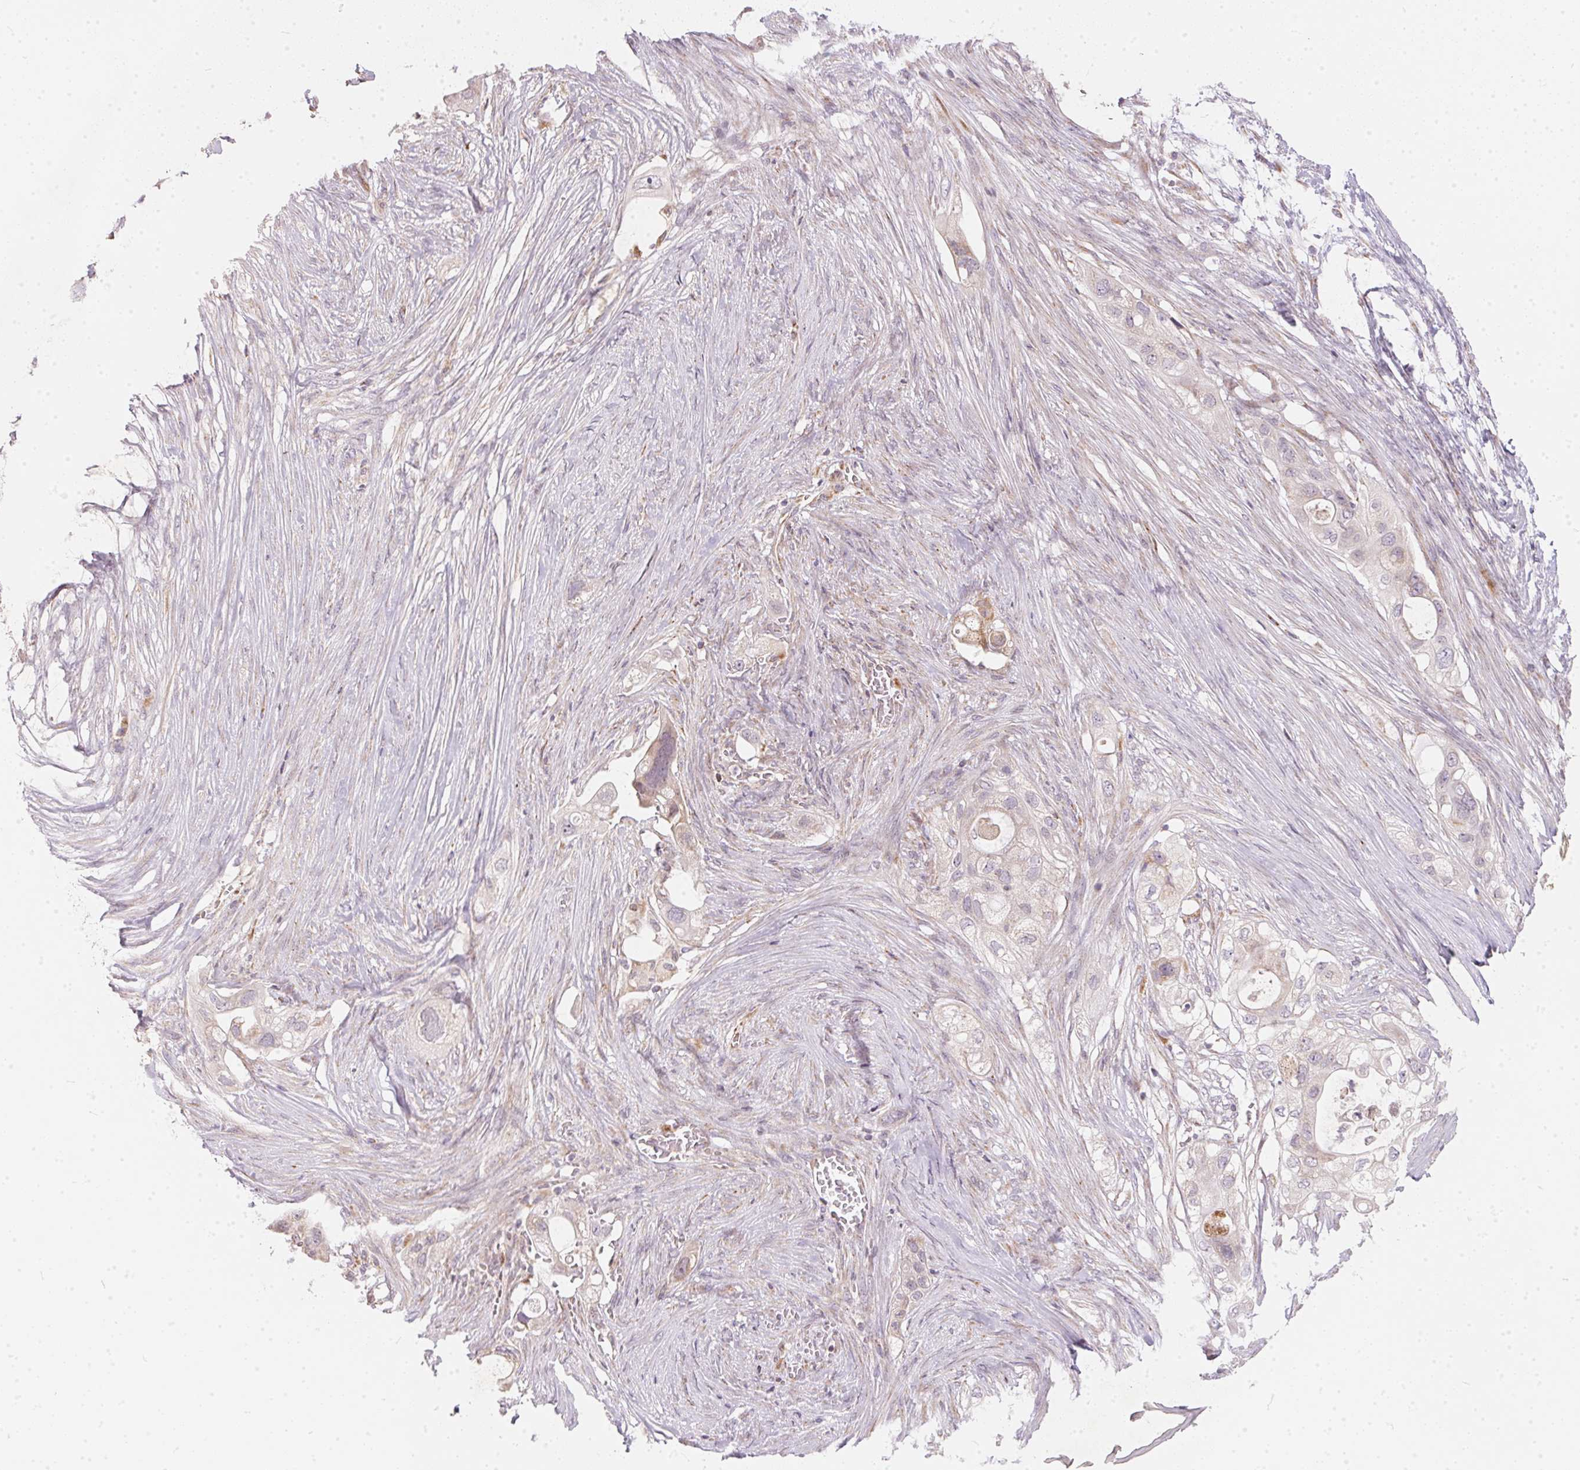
{"staining": {"intensity": "negative", "quantity": "none", "location": "none"}, "tissue": "pancreatic cancer", "cell_type": "Tumor cells", "image_type": "cancer", "snomed": [{"axis": "morphology", "description": "Adenocarcinoma, NOS"}, {"axis": "topography", "description": "Pancreas"}], "caption": "Immunohistochemistry photomicrograph of neoplastic tissue: human pancreatic adenocarcinoma stained with DAB (3,3'-diaminobenzidine) demonstrates no significant protein expression in tumor cells.", "gene": "VWA5B2", "patient": {"sex": "female", "age": 72}}